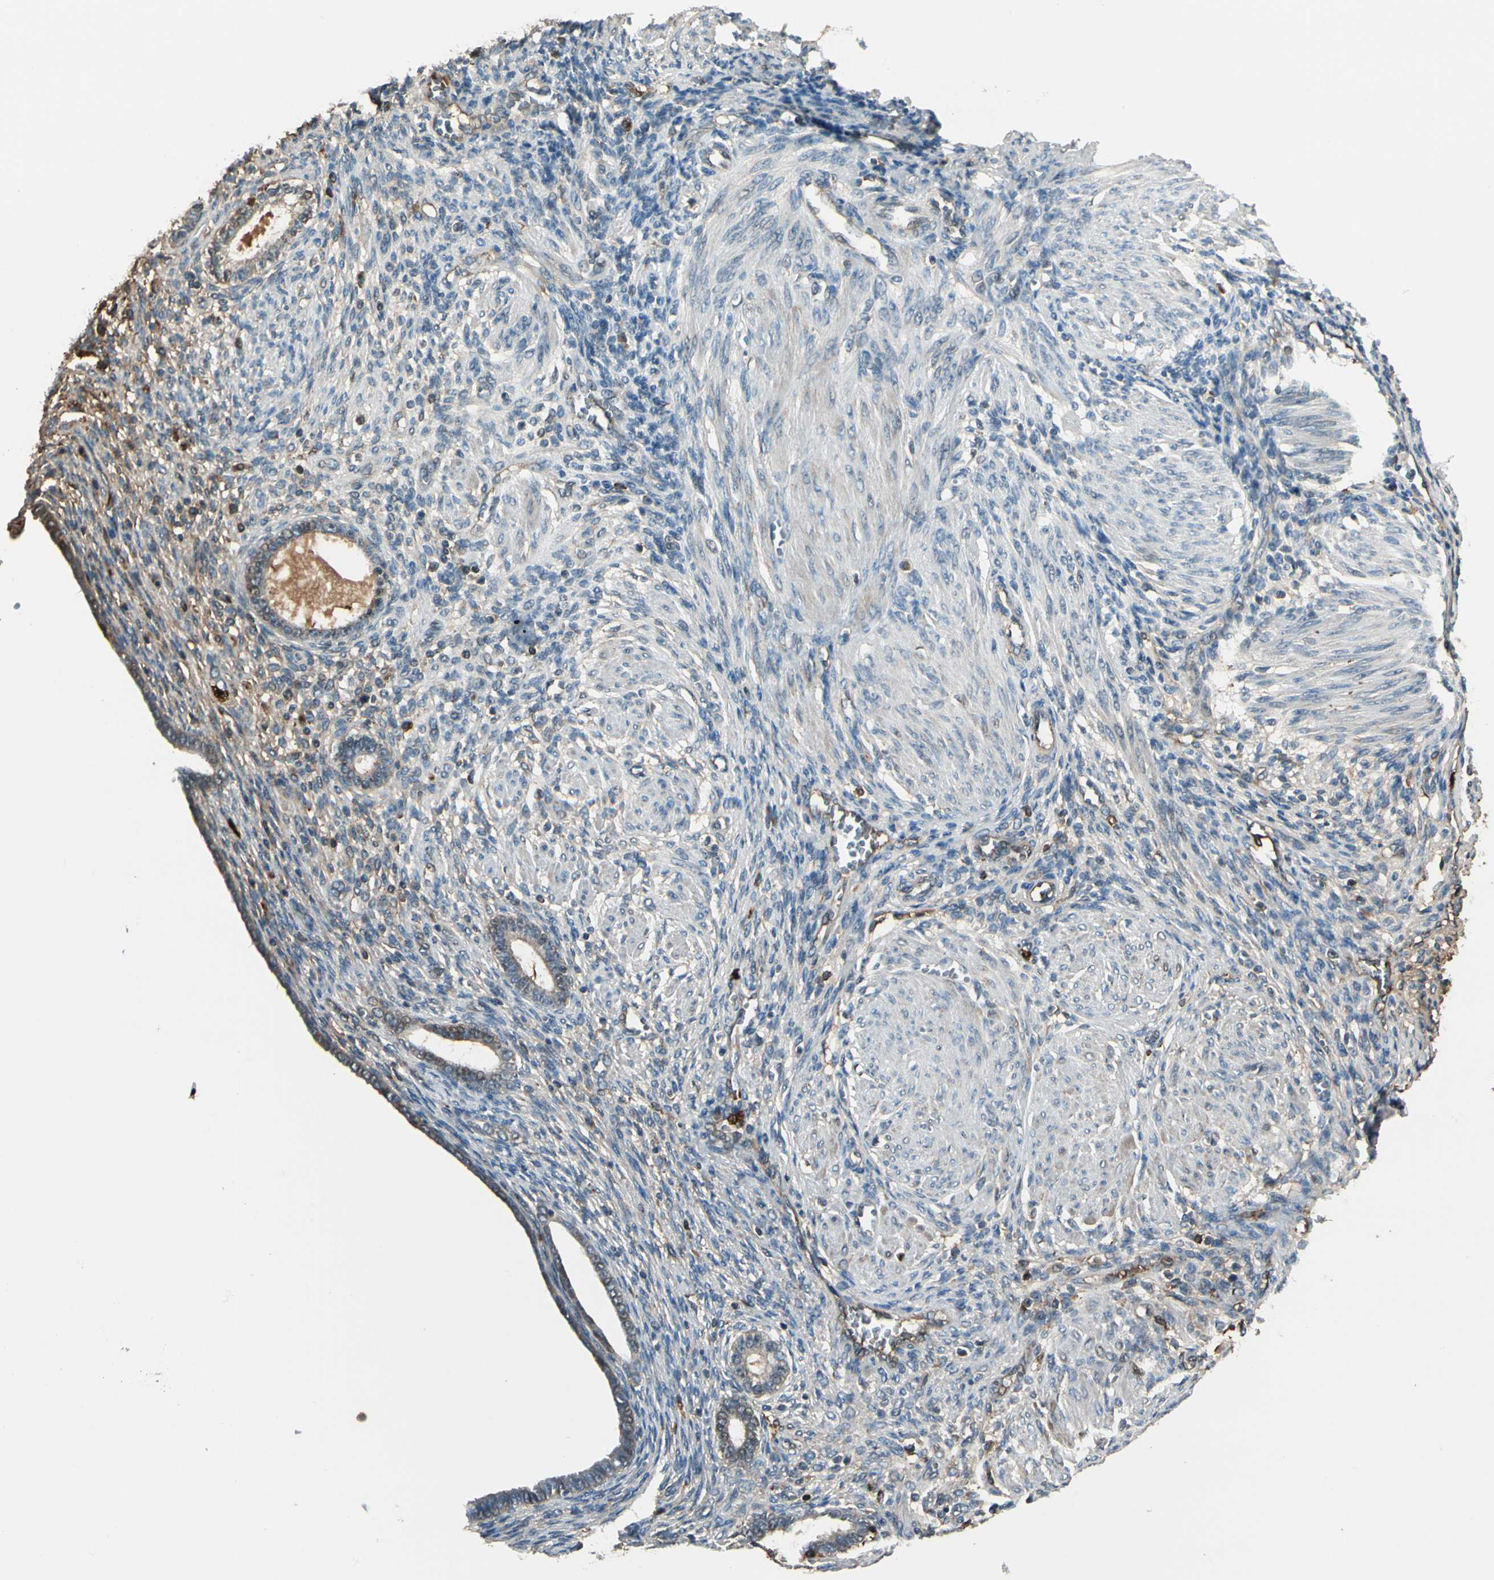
{"staining": {"intensity": "moderate", "quantity": ">75%", "location": "cytoplasmic/membranous"}, "tissue": "endometrium", "cell_type": "Cells in endometrial stroma", "image_type": "normal", "snomed": [{"axis": "morphology", "description": "Normal tissue, NOS"}, {"axis": "topography", "description": "Endometrium"}], "caption": "Immunohistochemical staining of unremarkable endometrium displays medium levels of moderate cytoplasmic/membranous expression in approximately >75% of cells in endometrial stroma.", "gene": "STX11", "patient": {"sex": "female", "age": 72}}